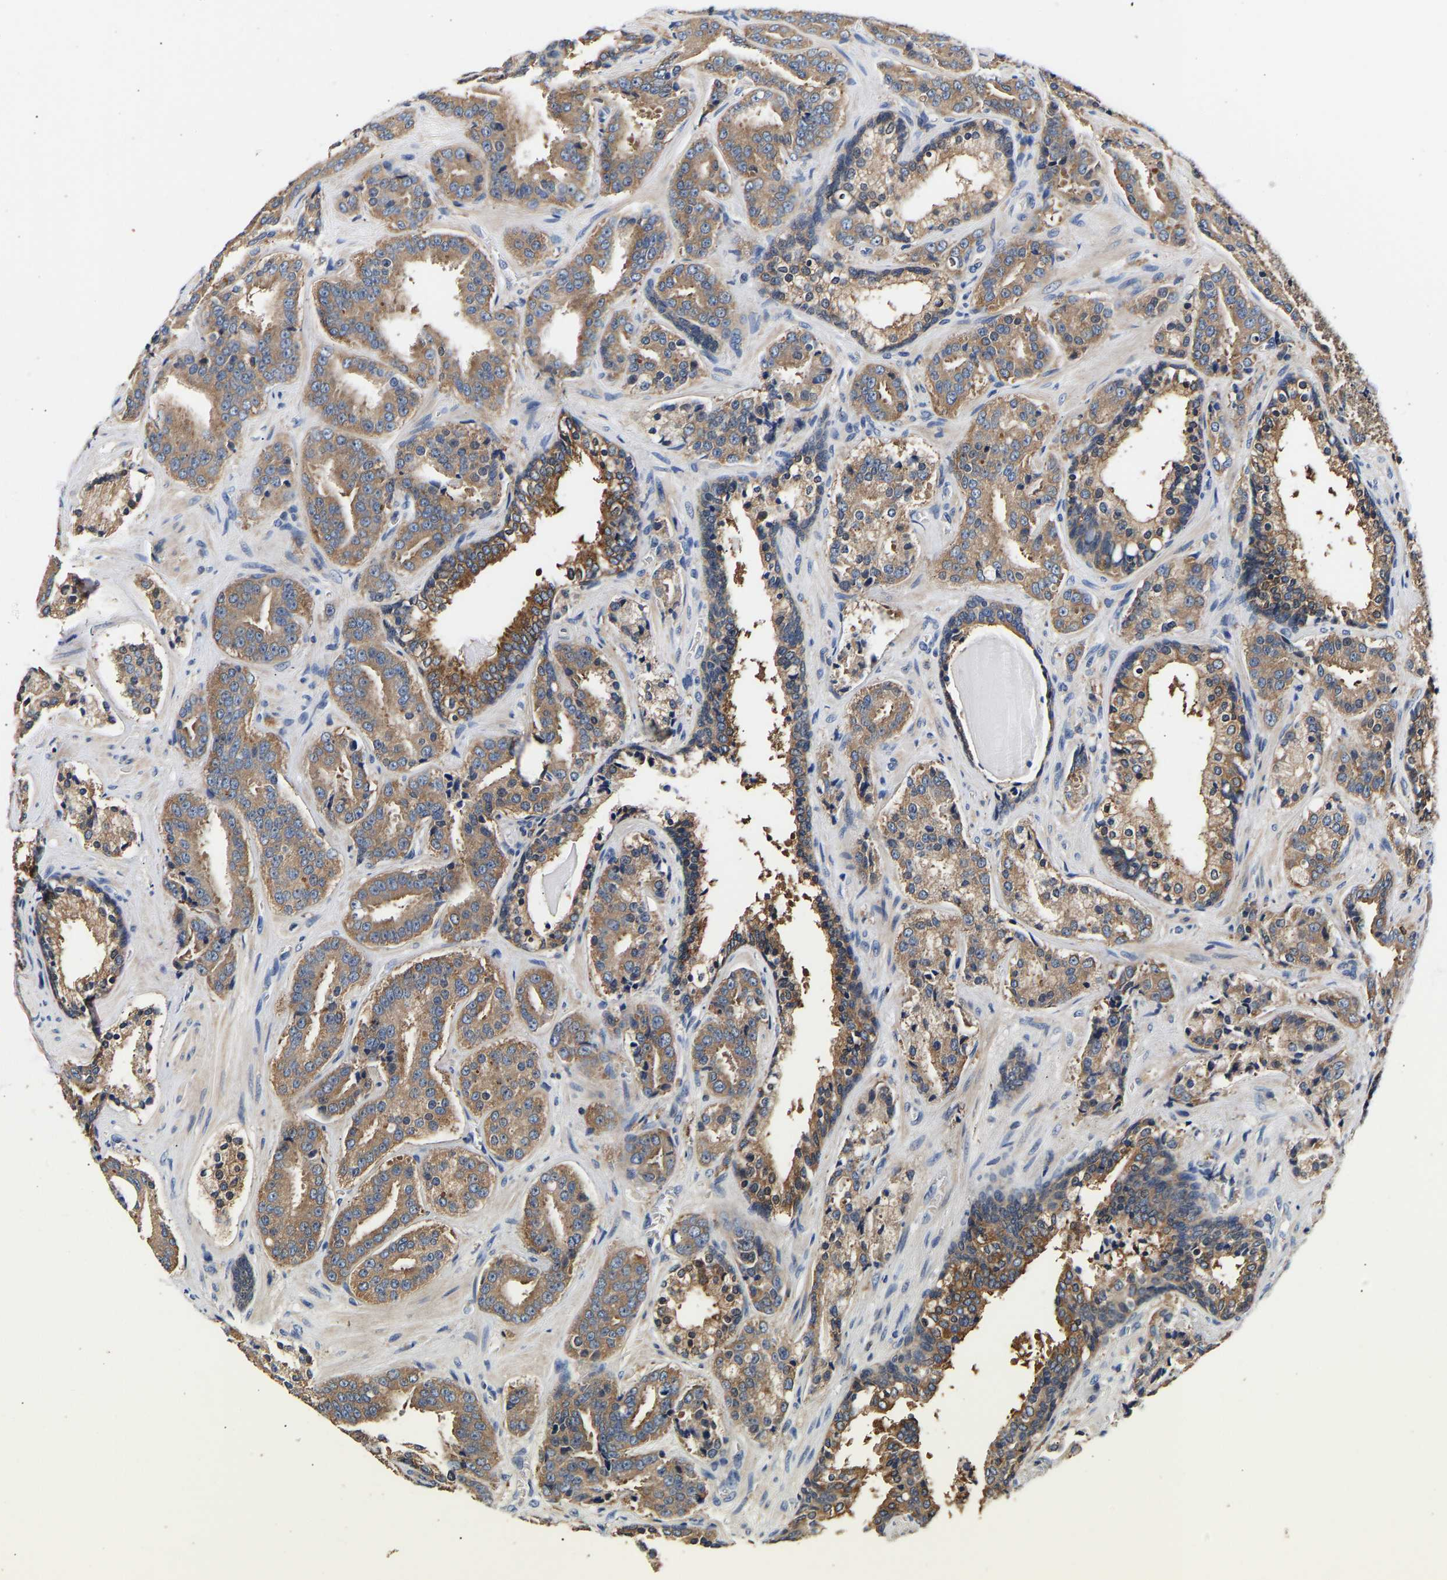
{"staining": {"intensity": "moderate", "quantity": ">75%", "location": "cytoplasmic/membranous"}, "tissue": "prostate cancer", "cell_type": "Tumor cells", "image_type": "cancer", "snomed": [{"axis": "morphology", "description": "Adenocarcinoma, High grade"}, {"axis": "topography", "description": "Prostate"}], "caption": "Prostate adenocarcinoma (high-grade) stained for a protein reveals moderate cytoplasmic/membranous positivity in tumor cells.", "gene": "LRBA", "patient": {"sex": "male", "age": 60}}